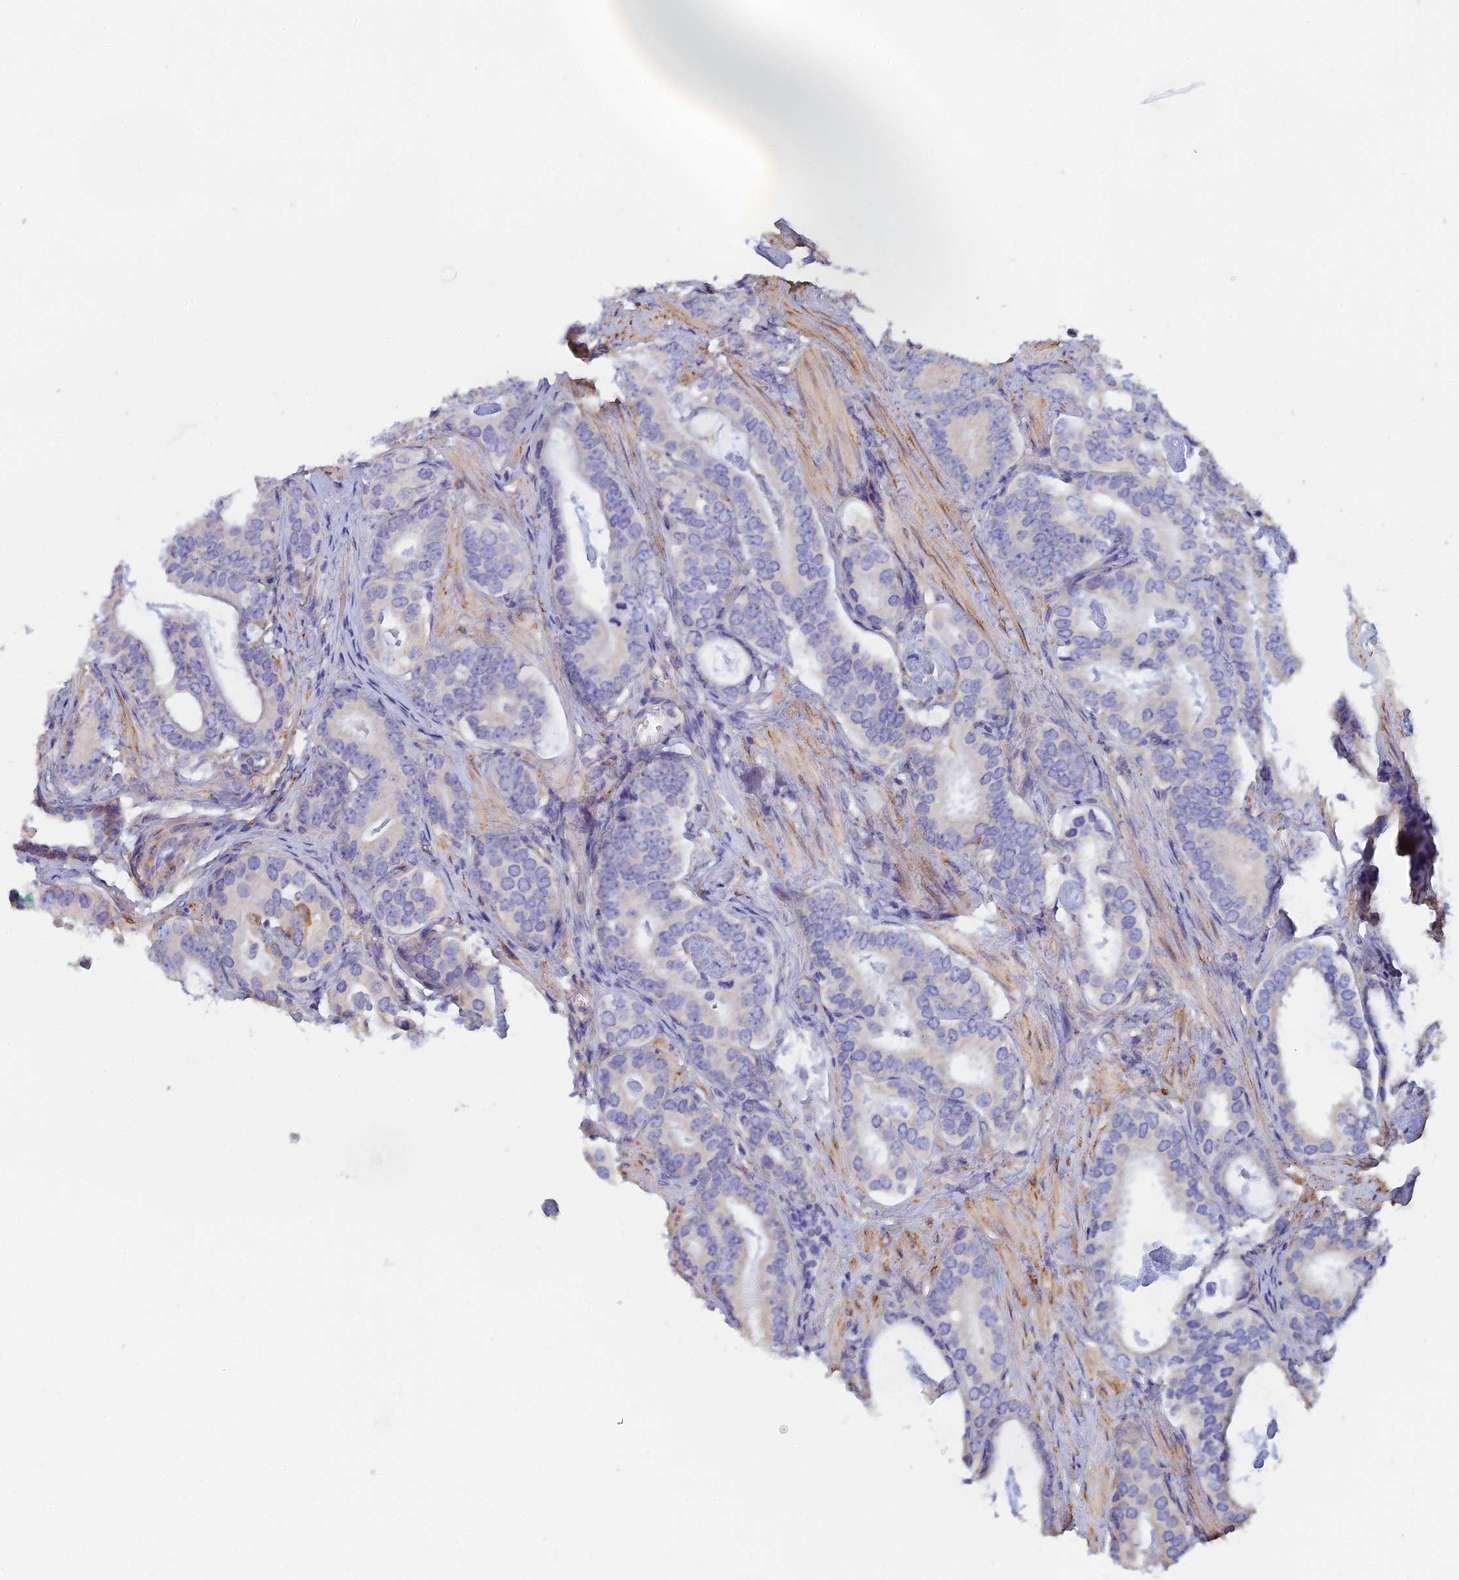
{"staining": {"intensity": "negative", "quantity": "none", "location": "none"}, "tissue": "prostate cancer", "cell_type": "Tumor cells", "image_type": "cancer", "snomed": [{"axis": "morphology", "description": "Adenocarcinoma, Low grade"}, {"axis": "topography", "description": "Prostate"}], "caption": "Adenocarcinoma (low-grade) (prostate) was stained to show a protein in brown. There is no significant expression in tumor cells.", "gene": "PCDHA5", "patient": {"sex": "male", "age": 71}}